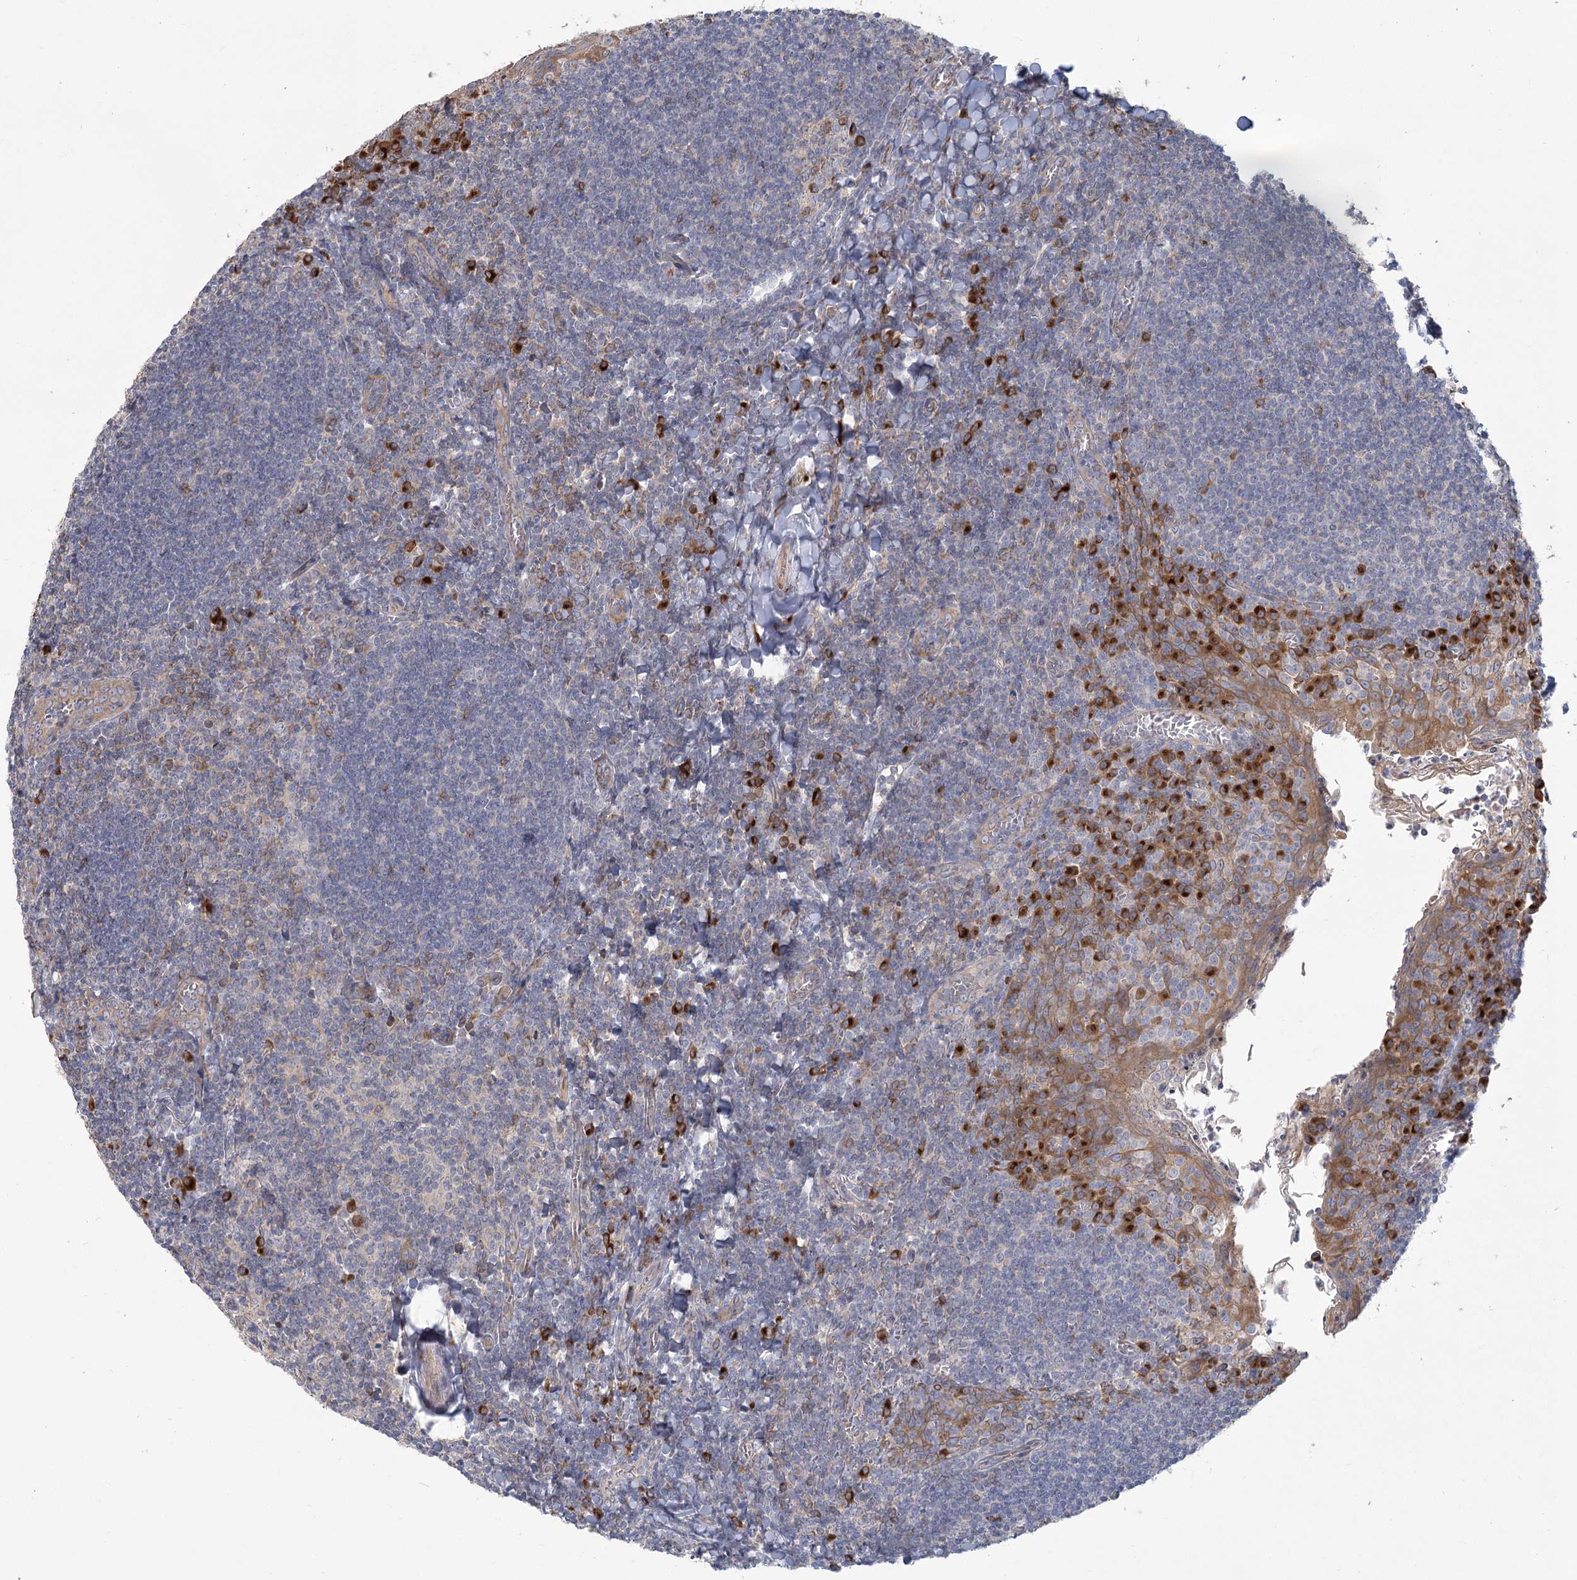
{"staining": {"intensity": "moderate", "quantity": "<25%", "location": "cytoplasmic/membranous"}, "tissue": "tonsil", "cell_type": "Germinal center cells", "image_type": "normal", "snomed": [{"axis": "morphology", "description": "Normal tissue, NOS"}, {"axis": "topography", "description": "Tonsil"}], "caption": "Germinal center cells exhibit low levels of moderate cytoplasmic/membranous expression in approximately <25% of cells in benign human tonsil.", "gene": "CNTLN", "patient": {"sex": "male", "age": 27}}